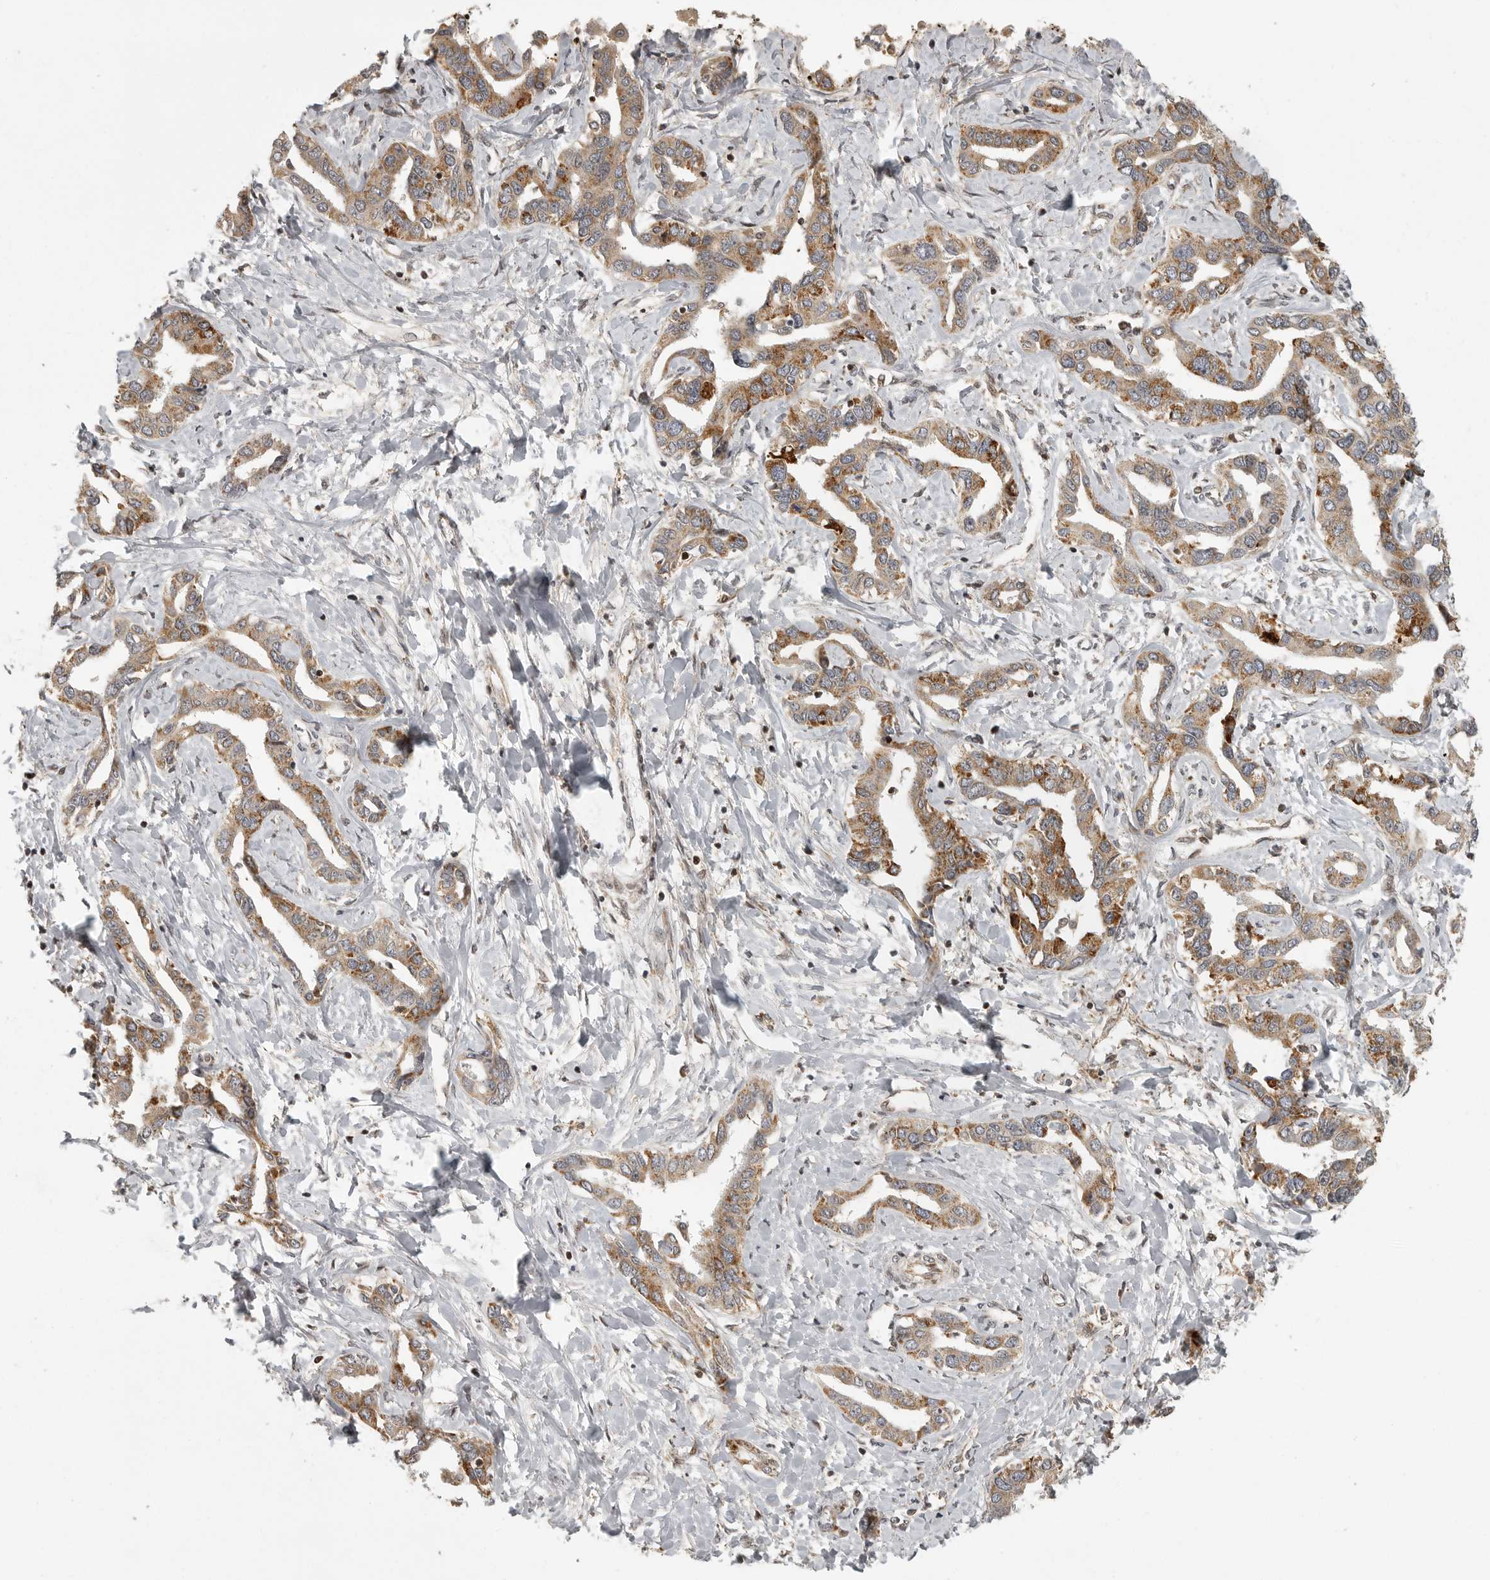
{"staining": {"intensity": "moderate", "quantity": ">75%", "location": "cytoplasmic/membranous"}, "tissue": "liver cancer", "cell_type": "Tumor cells", "image_type": "cancer", "snomed": [{"axis": "morphology", "description": "Cholangiocarcinoma"}, {"axis": "topography", "description": "Liver"}], "caption": "Human cholangiocarcinoma (liver) stained with a protein marker shows moderate staining in tumor cells.", "gene": "NARS2", "patient": {"sex": "male", "age": 59}}